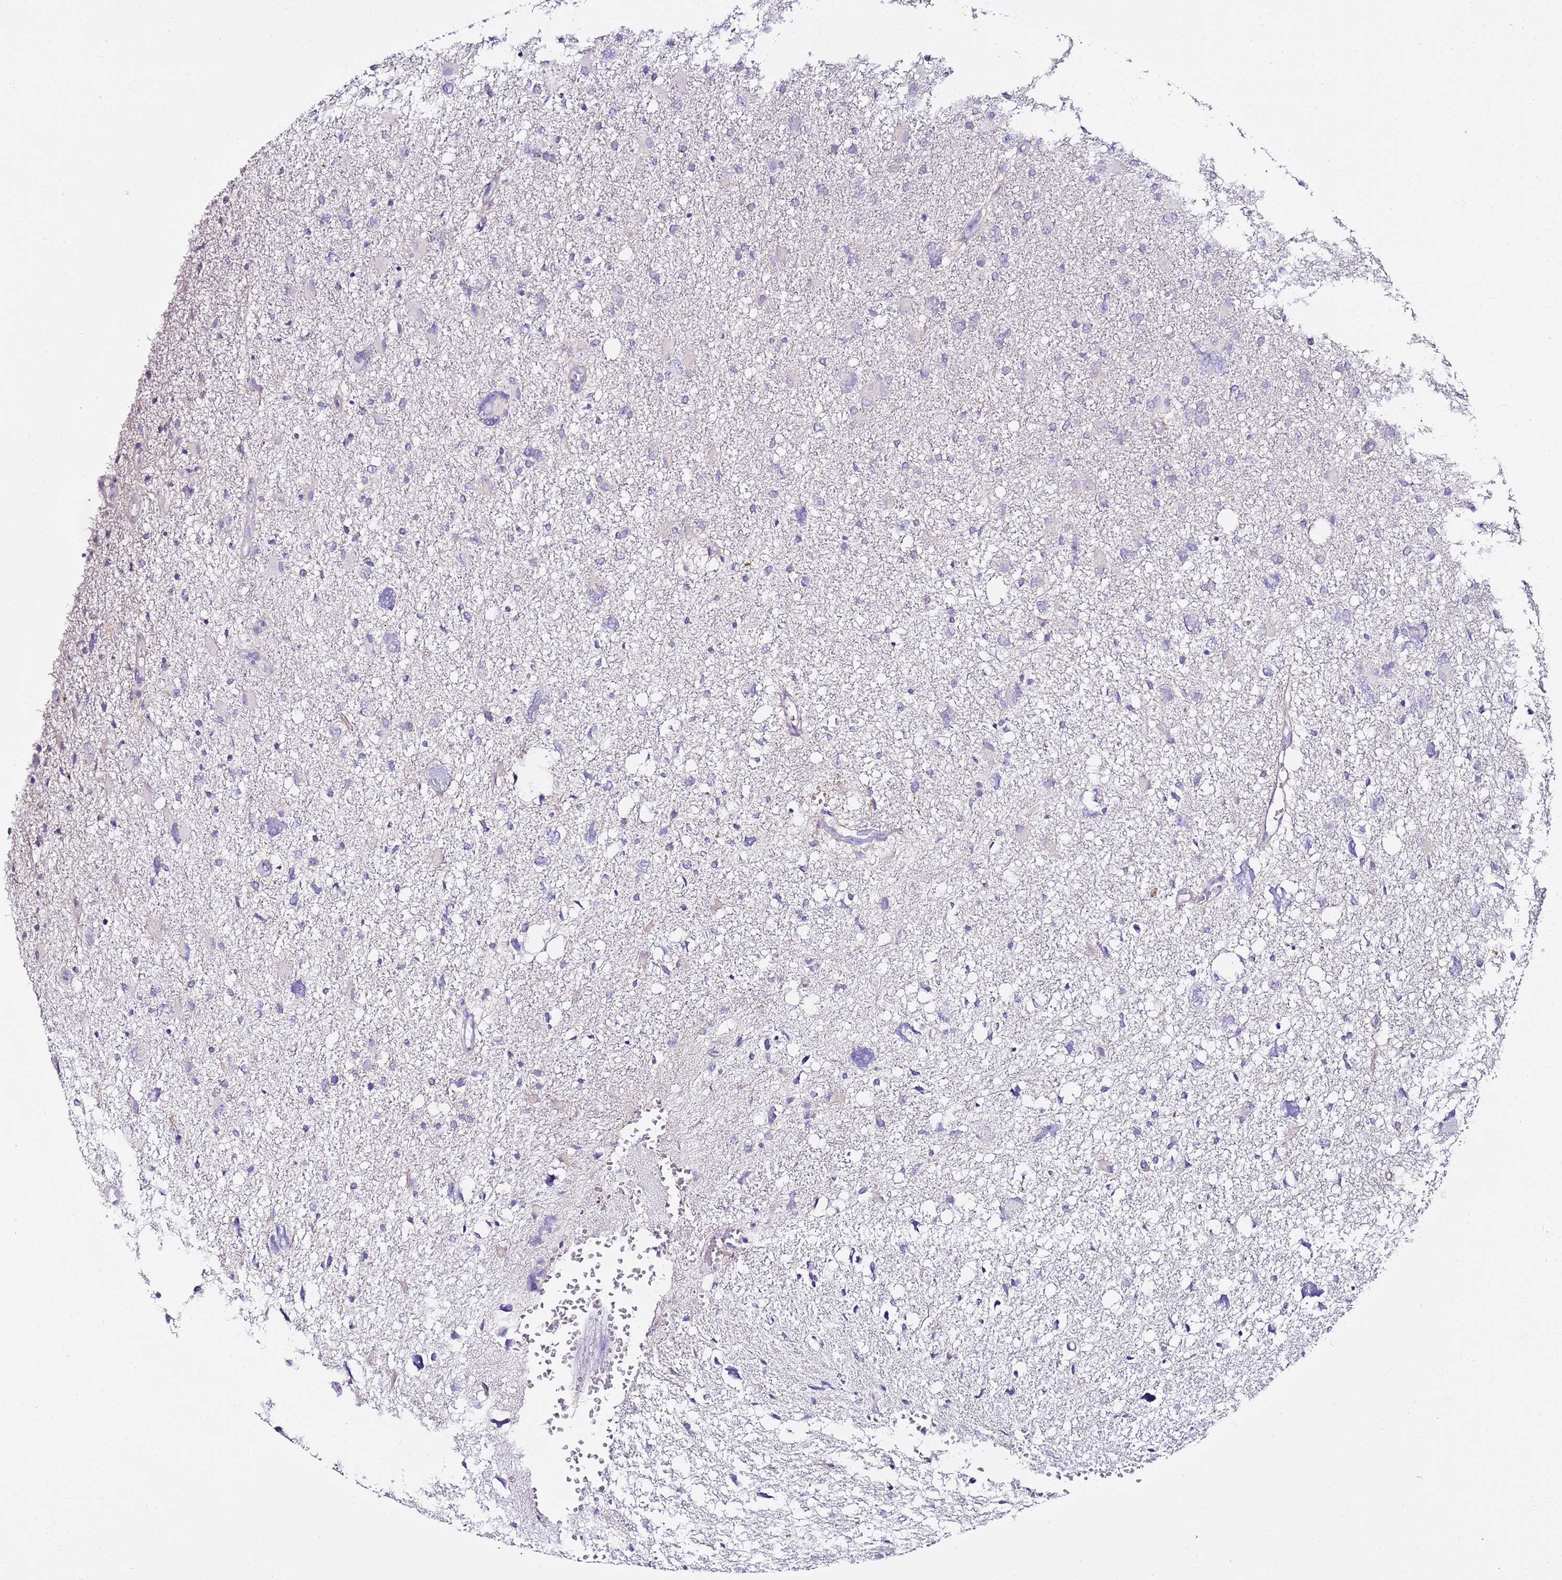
{"staining": {"intensity": "negative", "quantity": "none", "location": "none"}, "tissue": "glioma", "cell_type": "Tumor cells", "image_type": "cancer", "snomed": [{"axis": "morphology", "description": "Glioma, malignant, High grade"}, {"axis": "topography", "description": "Brain"}], "caption": "High magnification brightfield microscopy of malignant glioma (high-grade) stained with DAB (3,3'-diaminobenzidine) (brown) and counterstained with hematoxylin (blue): tumor cells show no significant expression.", "gene": "MYBPC3", "patient": {"sex": "male", "age": 61}}